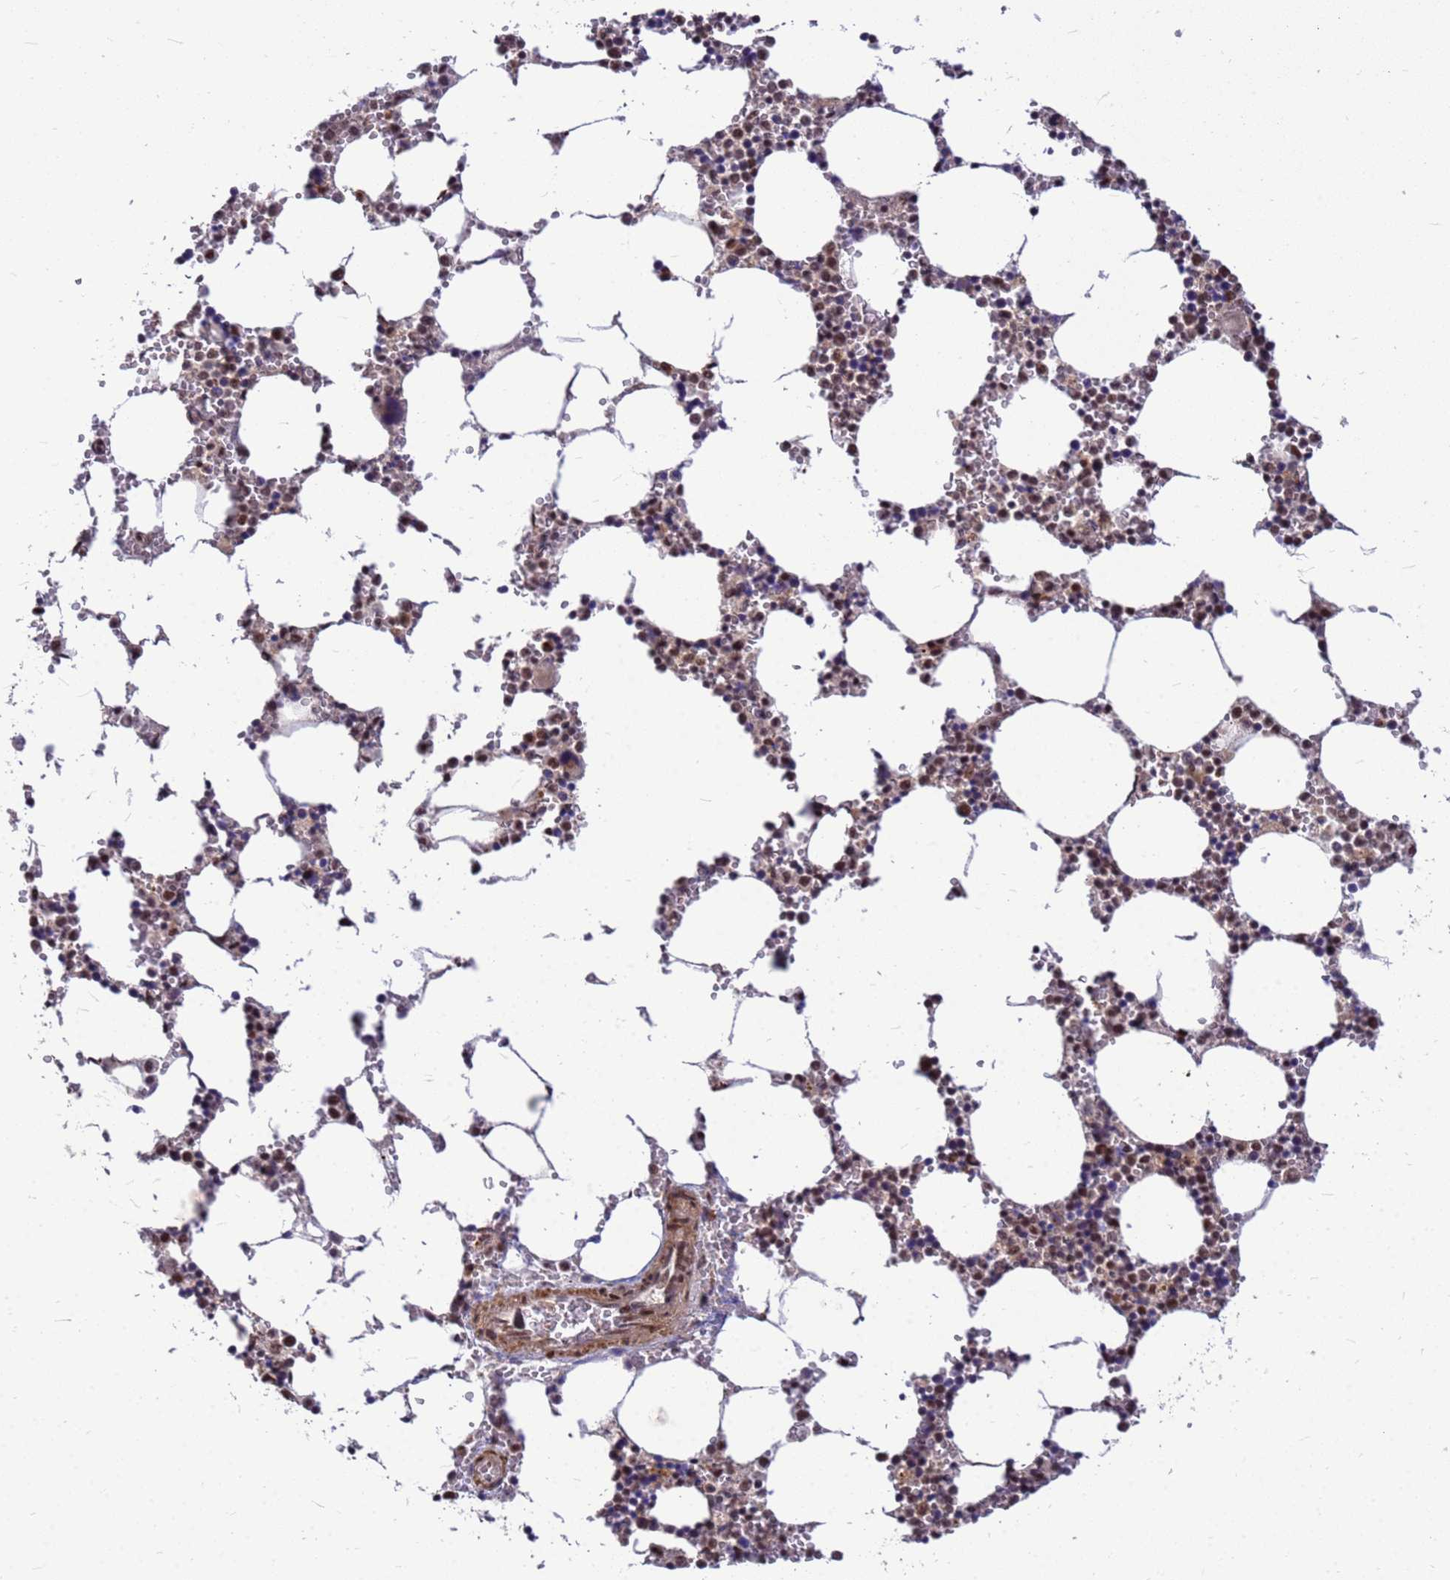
{"staining": {"intensity": "strong", "quantity": "25%-75%", "location": "nuclear"}, "tissue": "bone marrow", "cell_type": "Hematopoietic cells", "image_type": "normal", "snomed": [{"axis": "morphology", "description": "Normal tissue, NOS"}, {"axis": "topography", "description": "Bone marrow"}], "caption": "Bone marrow stained with immunohistochemistry demonstrates strong nuclear staining in approximately 25%-75% of hematopoietic cells.", "gene": "NCBP2", "patient": {"sex": "female", "age": 64}}